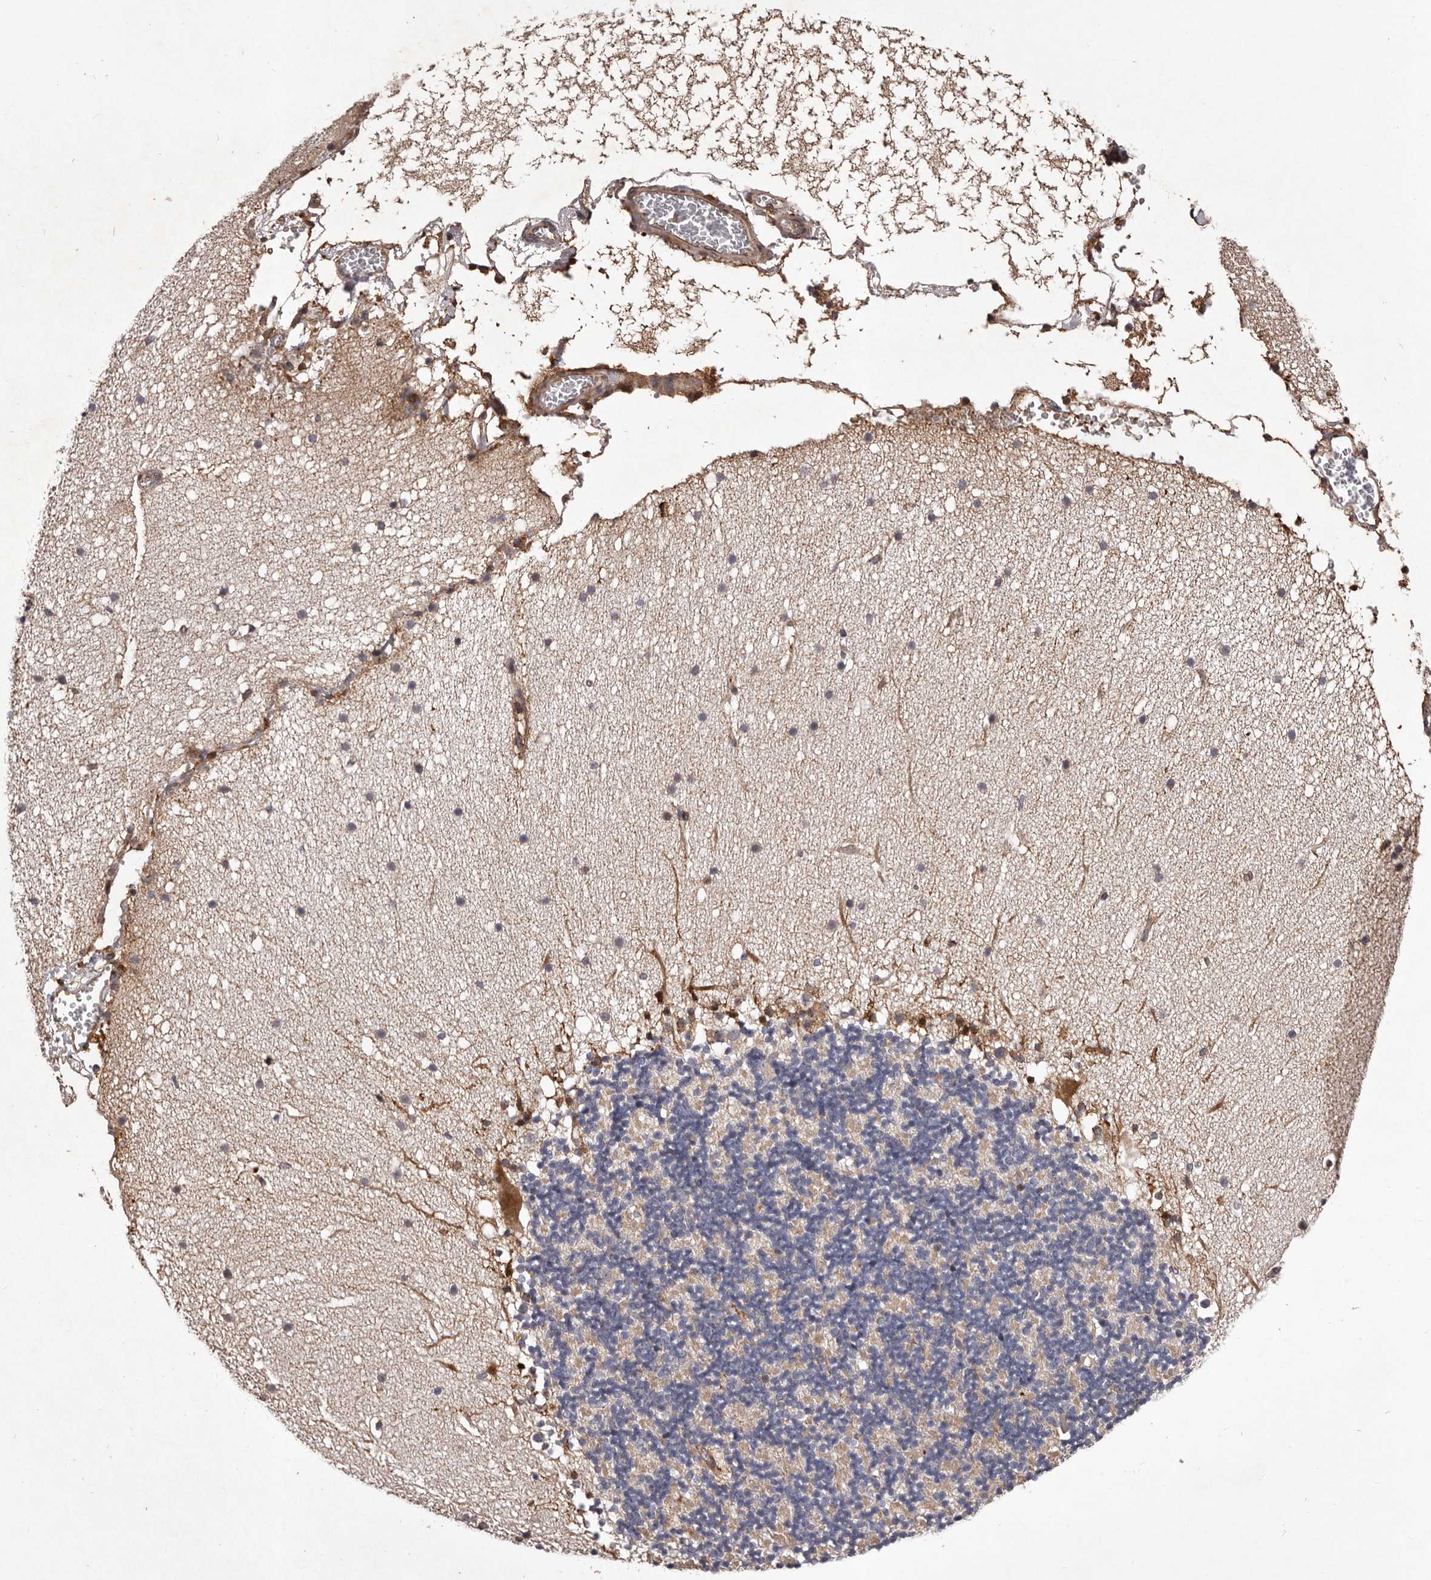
{"staining": {"intensity": "negative", "quantity": "none", "location": "none"}, "tissue": "cerebellum", "cell_type": "Cells in granular layer", "image_type": "normal", "snomed": [{"axis": "morphology", "description": "Normal tissue, NOS"}, {"axis": "topography", "description": "Cerebellum"}], "caption": "DAB immunohistochemical staining of unremarkable cerebellum demonstrates no significant positivity in cells in granular layer.", "gene": "GADD45B", "patient": {"sex": "male", "age": 57}}